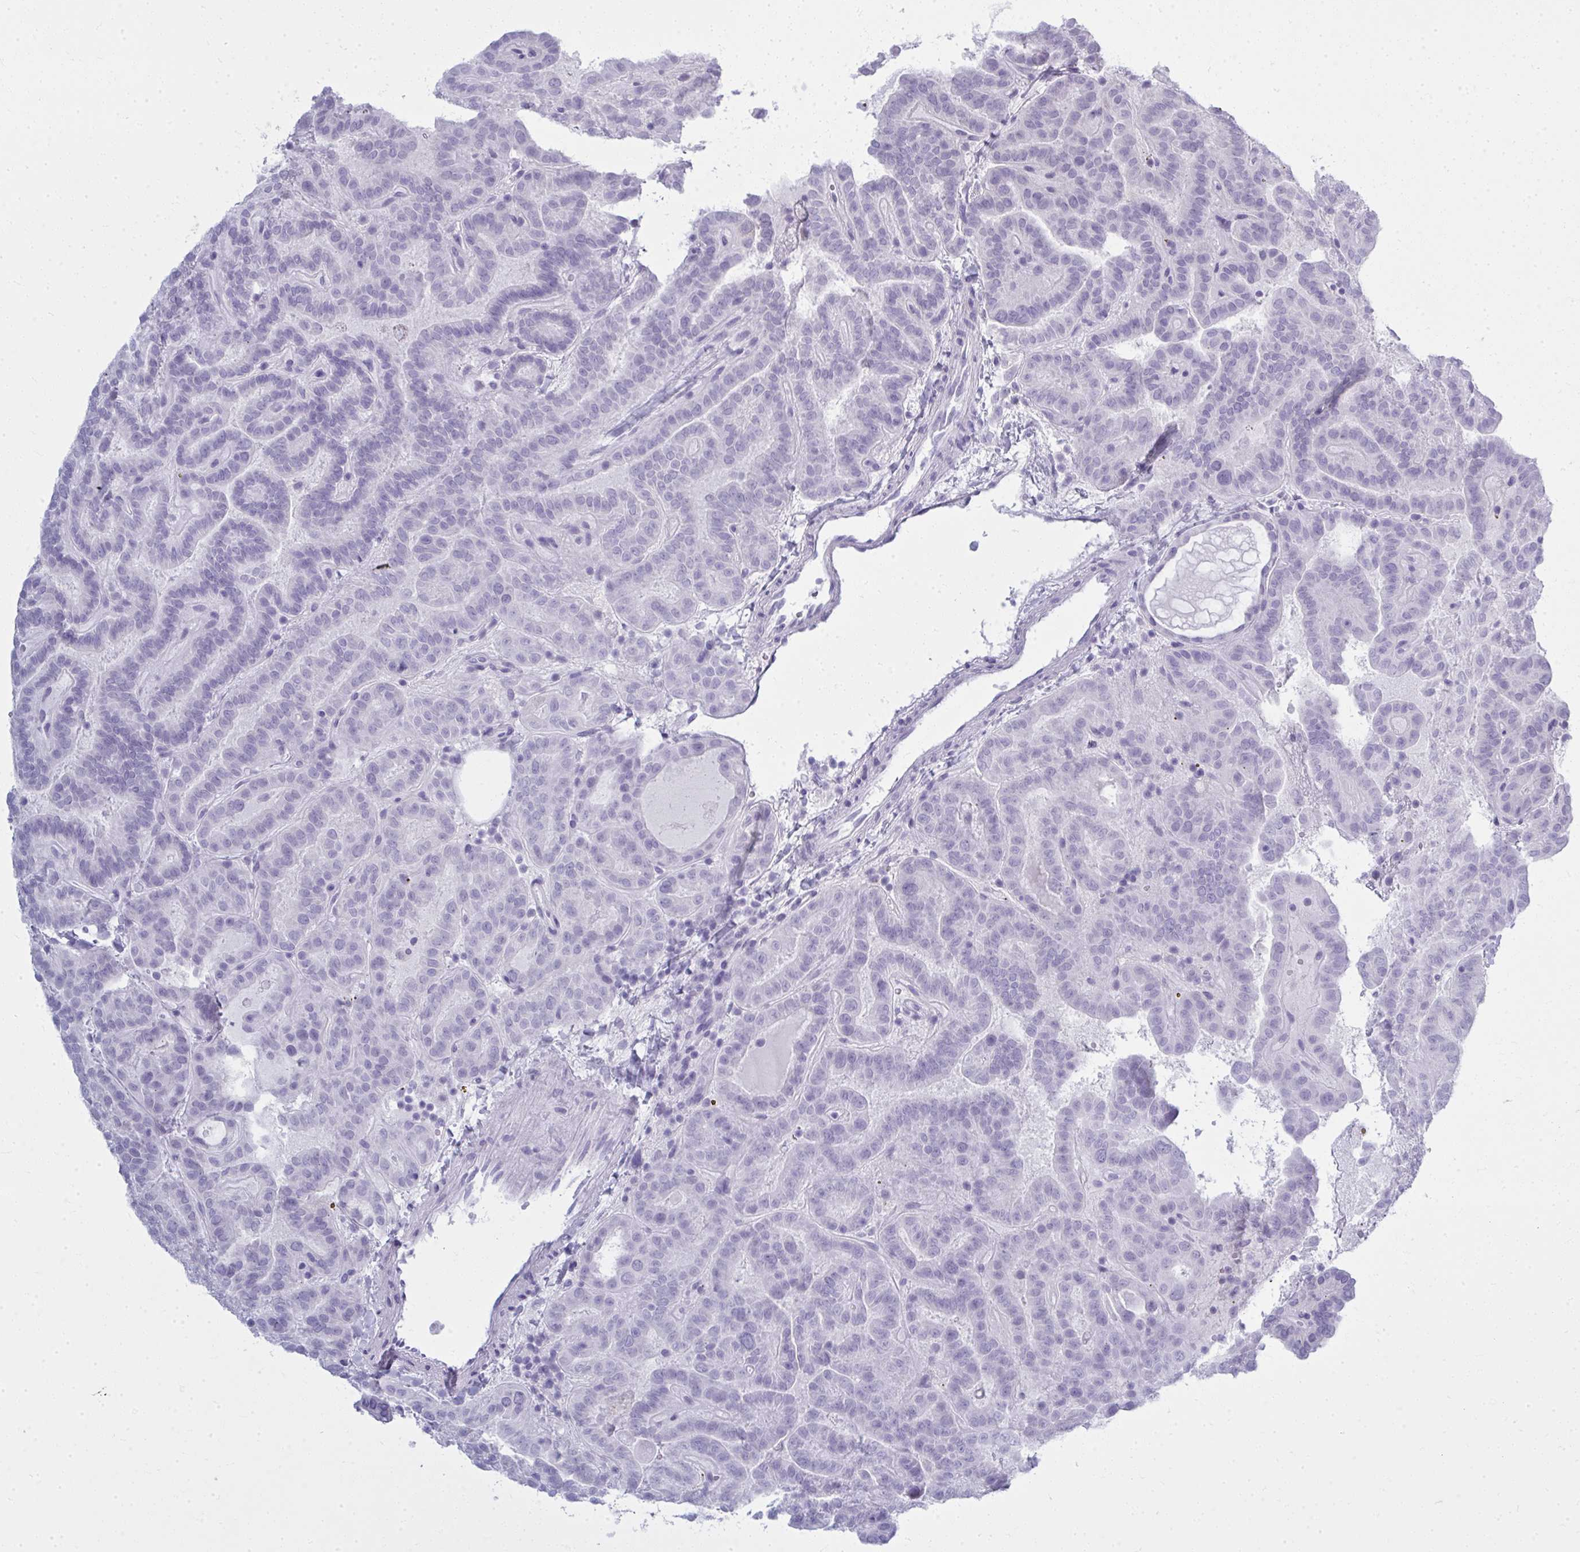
{"staining": {"intensity": "negative", "quantity": "none", "location": "none"}, "tissue": "thyroid cancer", "cell_type": "Tumor cells", "image_type": "cancer", "snomed": [{"axis": "morphology", "description": "Papillary adenocarcinoma, NOS"}, {"axis": "topography", "description": "Thyroid gland"}], "caption": "High magnification brightfield microscopy of thyroid cancer stained with DAB (3,3'-diaminobenzidine) (brown) and counterstained with hematoxylin (blue): tumor cells show no significant positivity.", "gene": "QDPR", "patient": {"sex": "female", "age": 46}}